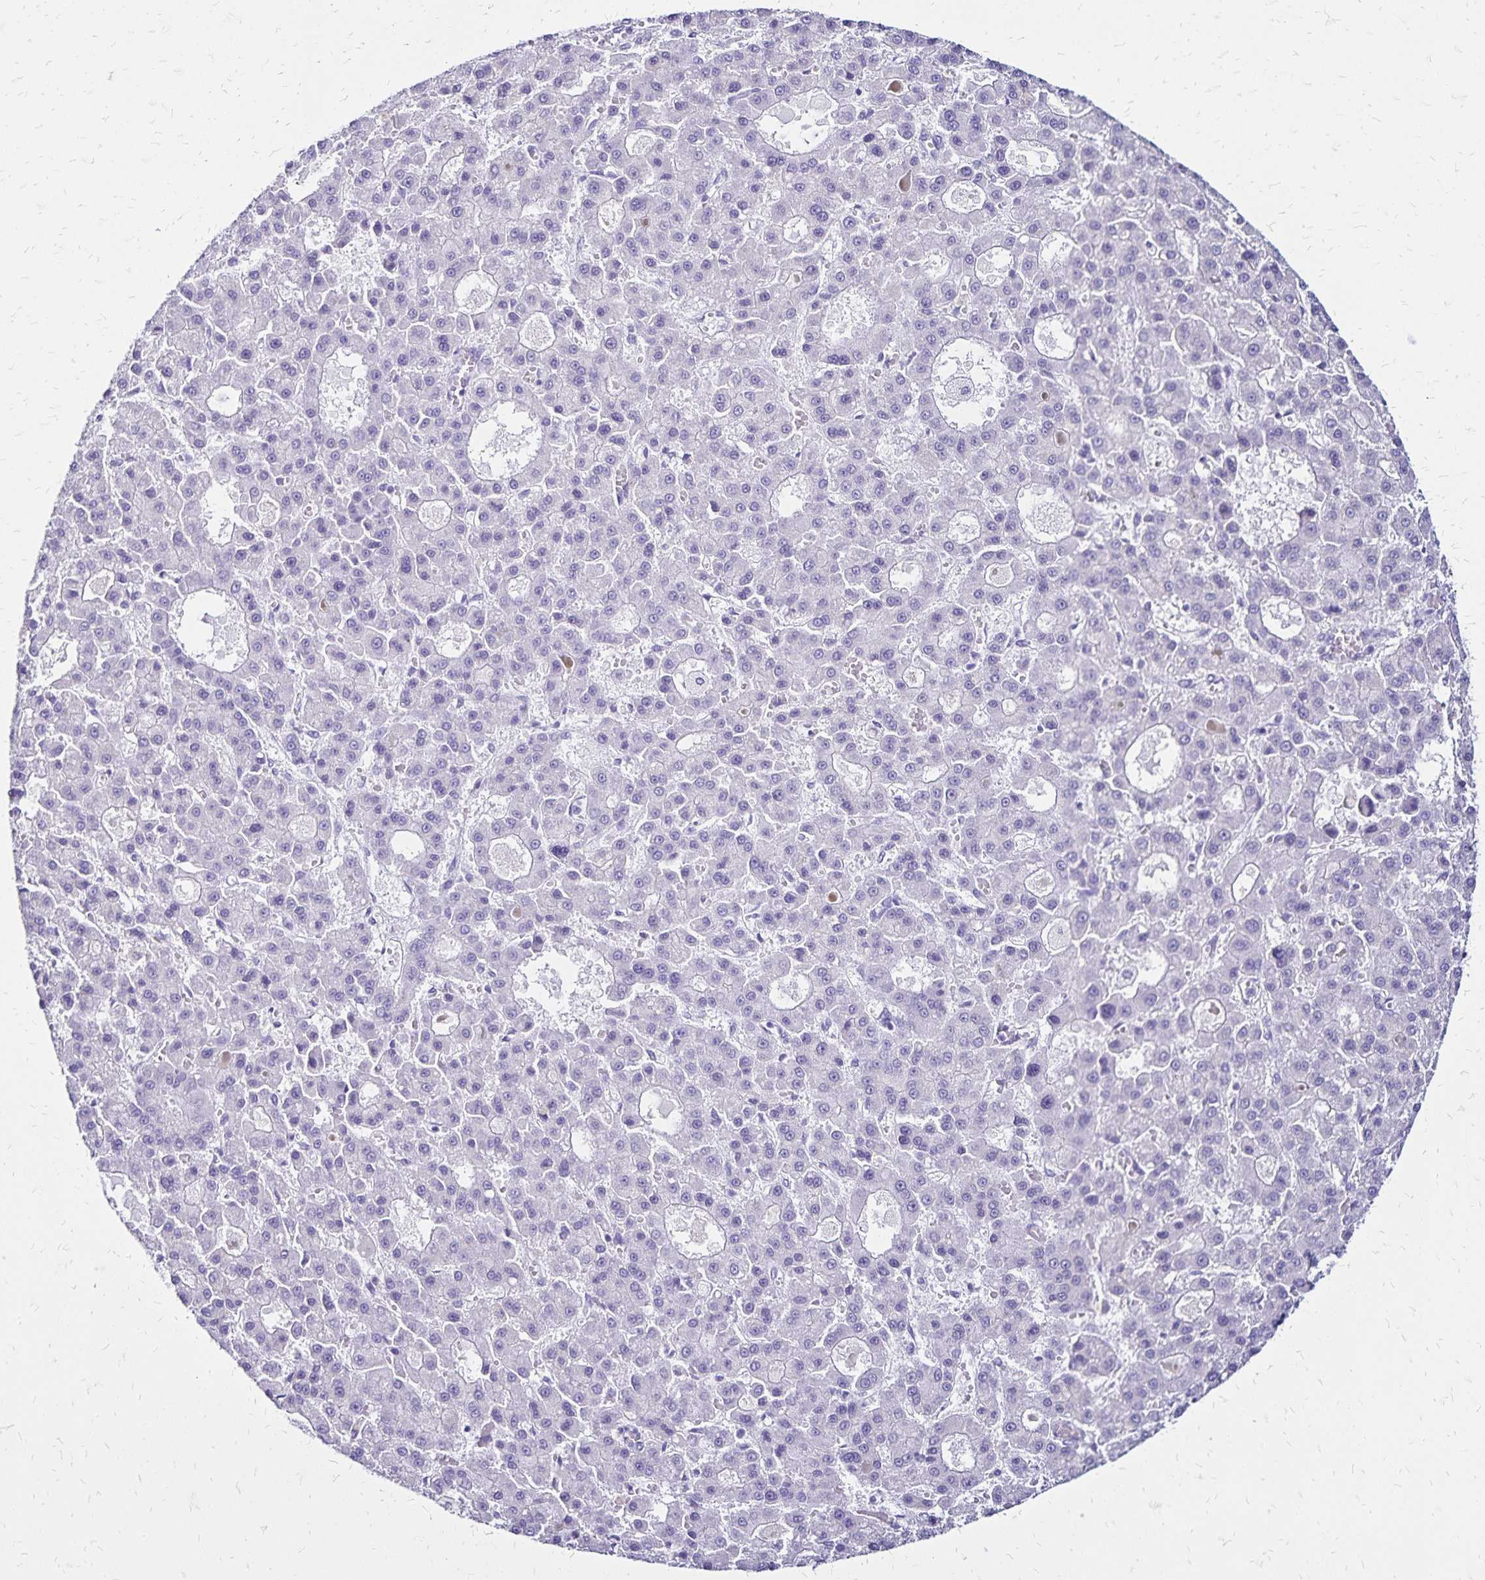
{"staining": {"intensity": "negative", "quantity": "none", "location": "none"}, "tissue": "liver cancer", "cell_type": "Tumor cells", "image_type": "cancer", "snomed": [{"axis": "morphology", "description": "Carcinoma, Hepatocellular, NOS"}, {"axis": "topography", "description": "Liver"}], "caption": "Liver hepatocellular carcinoma was stained to show a protein in brown. There is no significant positivity in tumor cells. (Brightfield microscopy of DAB immunohistochemistry at high magnification).", "gene": "LIN28B", "patient": {"sex": "male", "age": 70}}